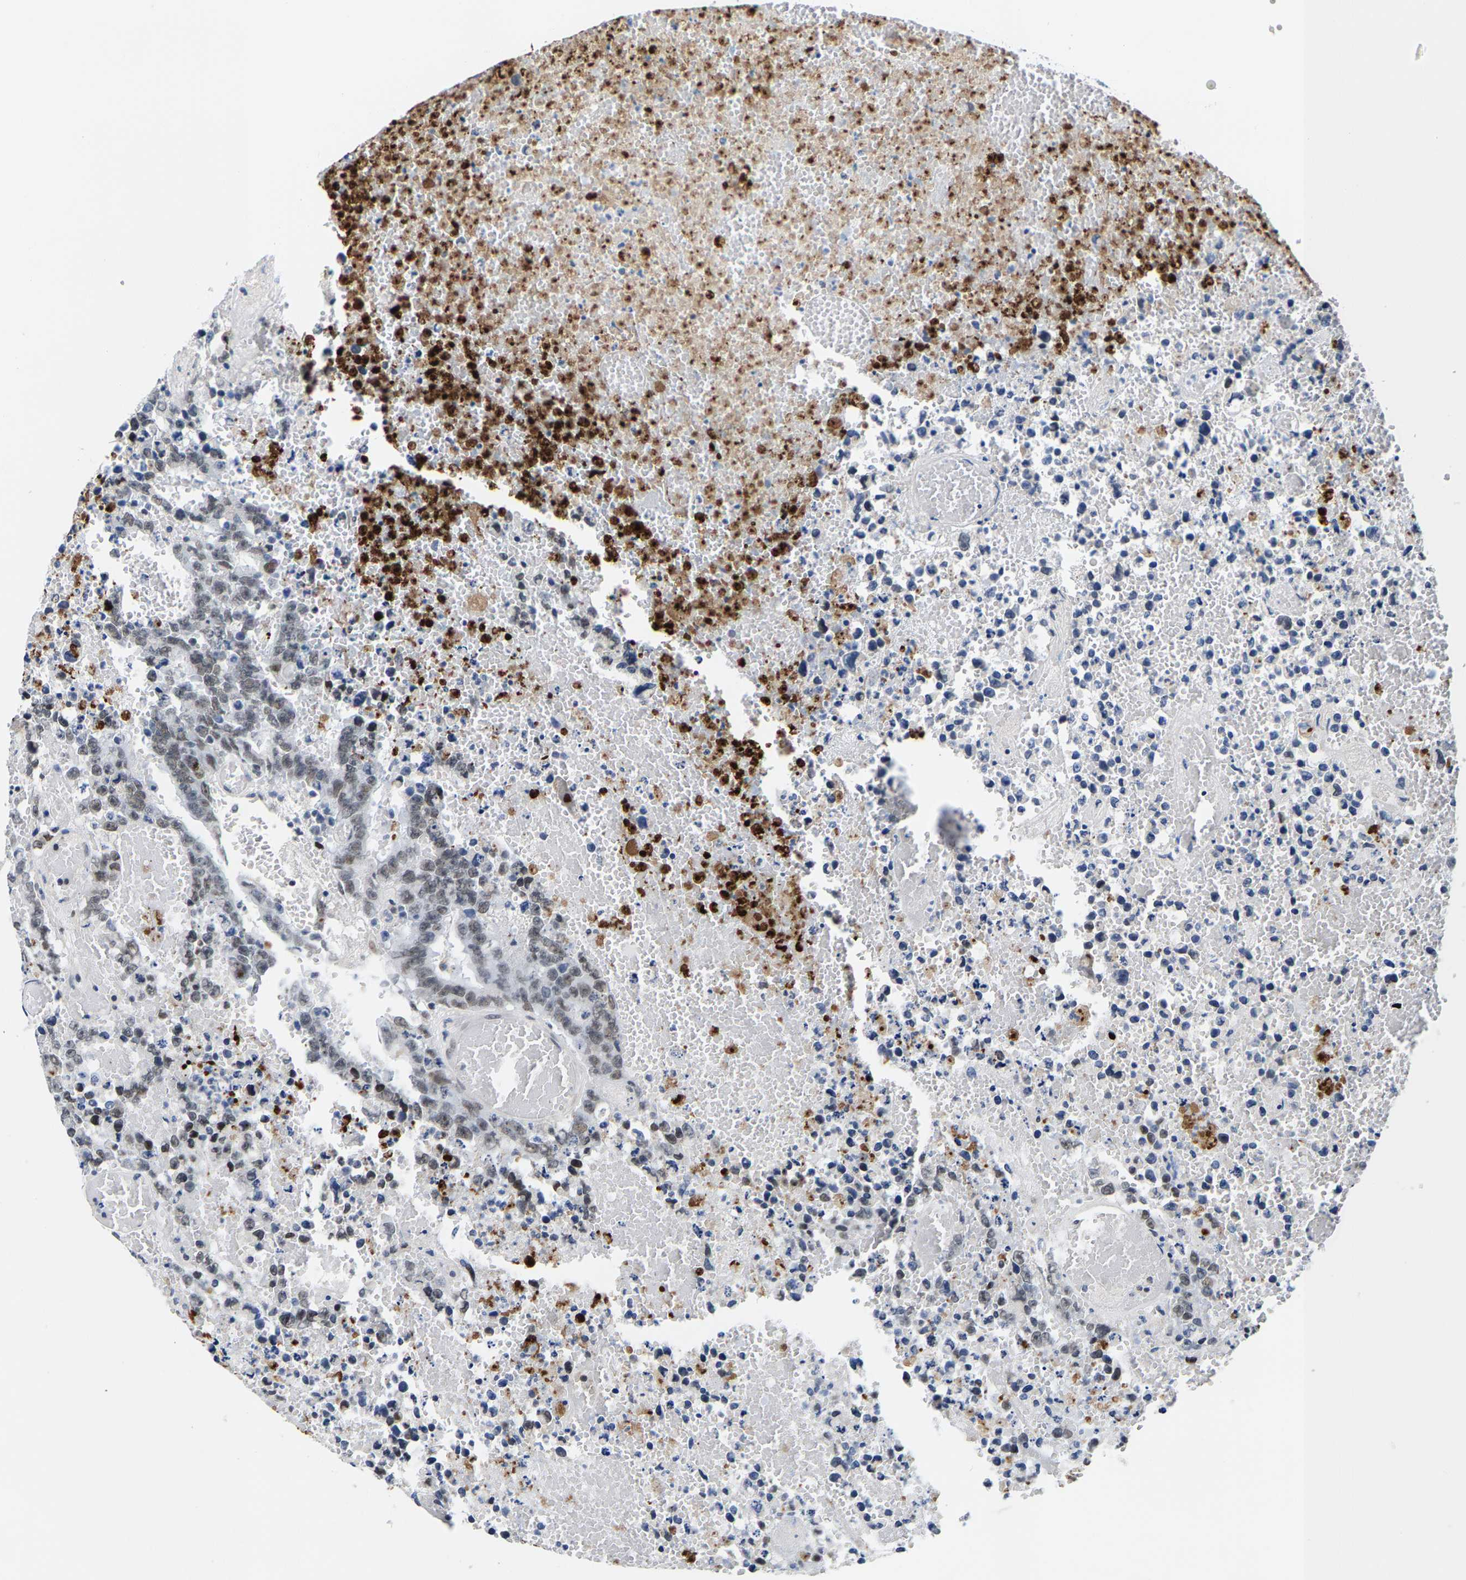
{"staining": {"intensity": "weak", "quantity": "25%-75%", "location": "nuclear"}, "tissue": "testis cancer", "cell_type": "Tumor cells", "image_type": "cancer", "snomed": [{"axis": "morphology", "description": "Carcinoma, Embryonal, NOS"}, {"axis": "topography", "description": "Testis"}], "caption": "Immunohistochemistry (IHC) micrograph of human embryonal carcinoma (testis) stained for a protein (brown), which displays low levels of weak nuclear positivity in approximately 25%-75% of tumor cells.", "gene": "SETD1B", "patient": {"sex": "male", "age": 25}}